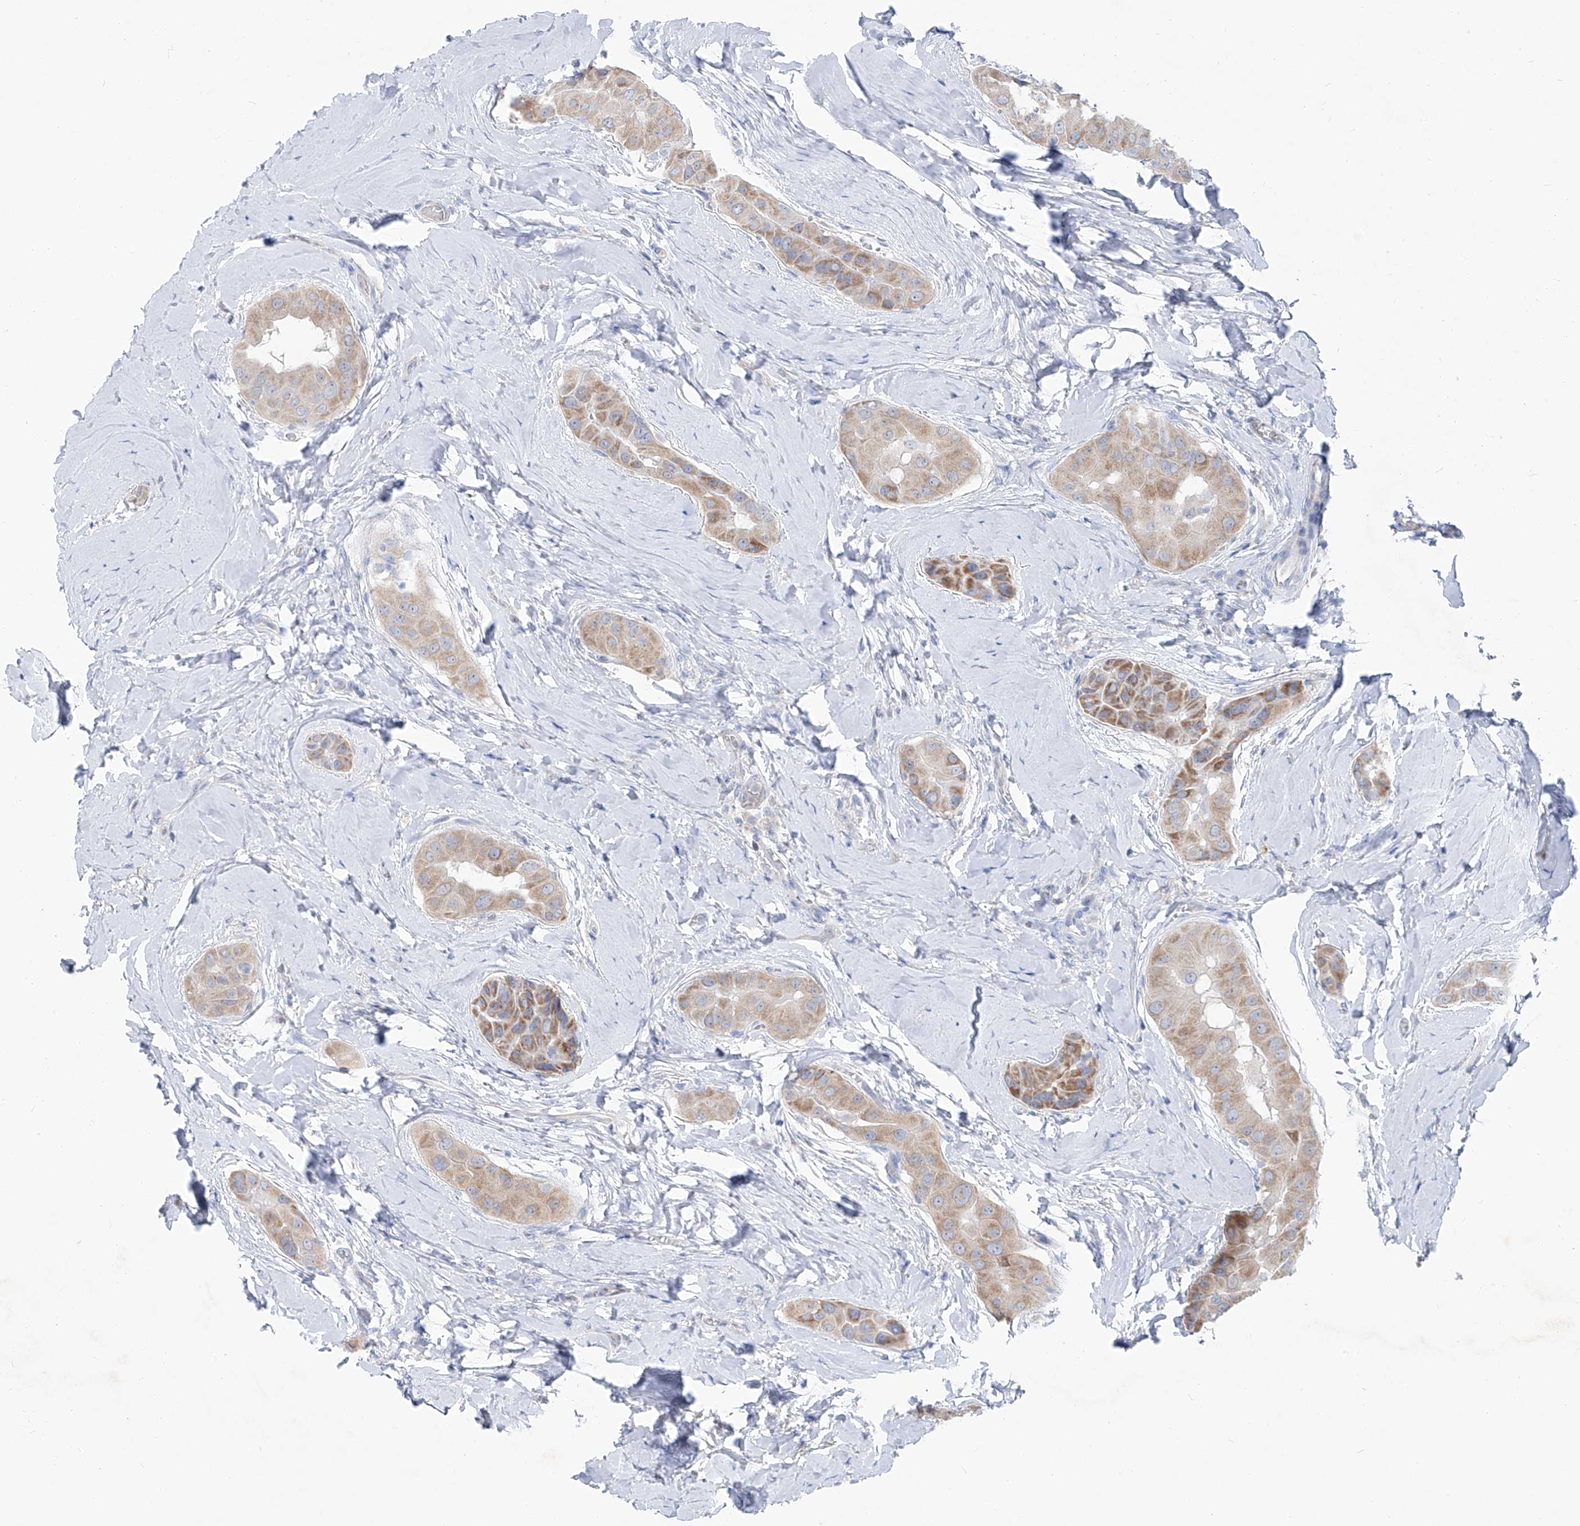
{"staining": {"intensity": "moderate", "quantity": "25%-75%", "location": "cytoplasmic/membranous"}, "tissue": "thyroid cancer", "cell_type": "Tumor cells", "image_type": "cancer", "snomed": [{"axis": "morphology", "description": "Papillary adenocarcinoma, NOS"}, {"axis": "topography", "description": "Thyroid gland"}], "caption": "A high-resolution photomicrograph shows IHC staining of thyroid cancer (papillary adenocarcinoma), which shows moderate cytoplasmic/membranous staining in approximately 25%-75% of tumor cells.", "gene": "UFL1", "patient": {"sex": "male", "age": 33}}